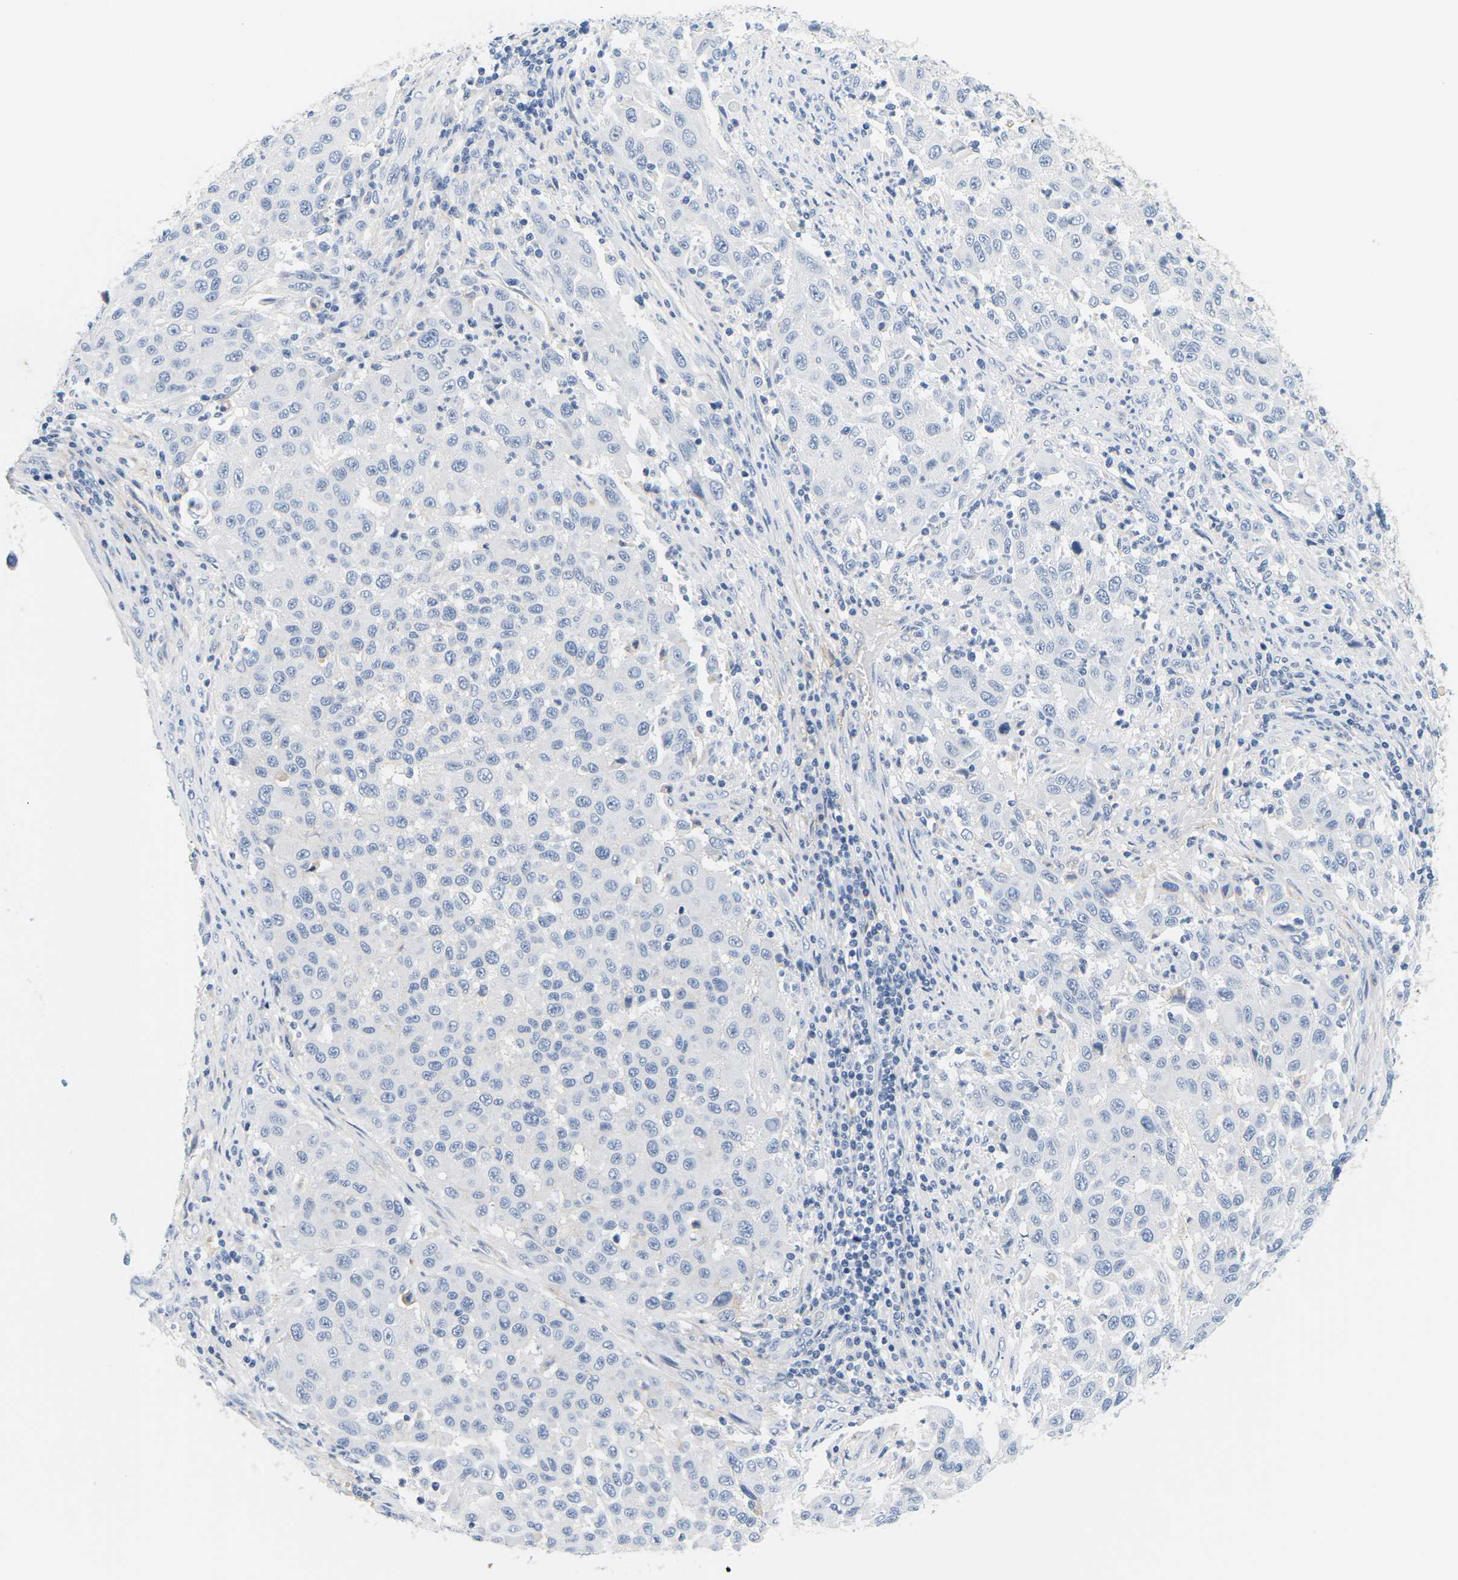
{"staining": {"intensity": "negative", "quantity": "none", "location": "none"}, "tissue": "melanoma", "cell_type": "Tumor cells", "image_type": "cancer", "snomed": [{"axis": "morphology", "description": "Malignant melanoma, Metastatic site"}, {"axis": "topography", "description": "Lymph node"}], "caption": "Tumor cells show no significant protein positivity in melanoma. Nuclei are stained in blue.", "gene": "APOB", "patient": {"sex": "male", "age": 61}}